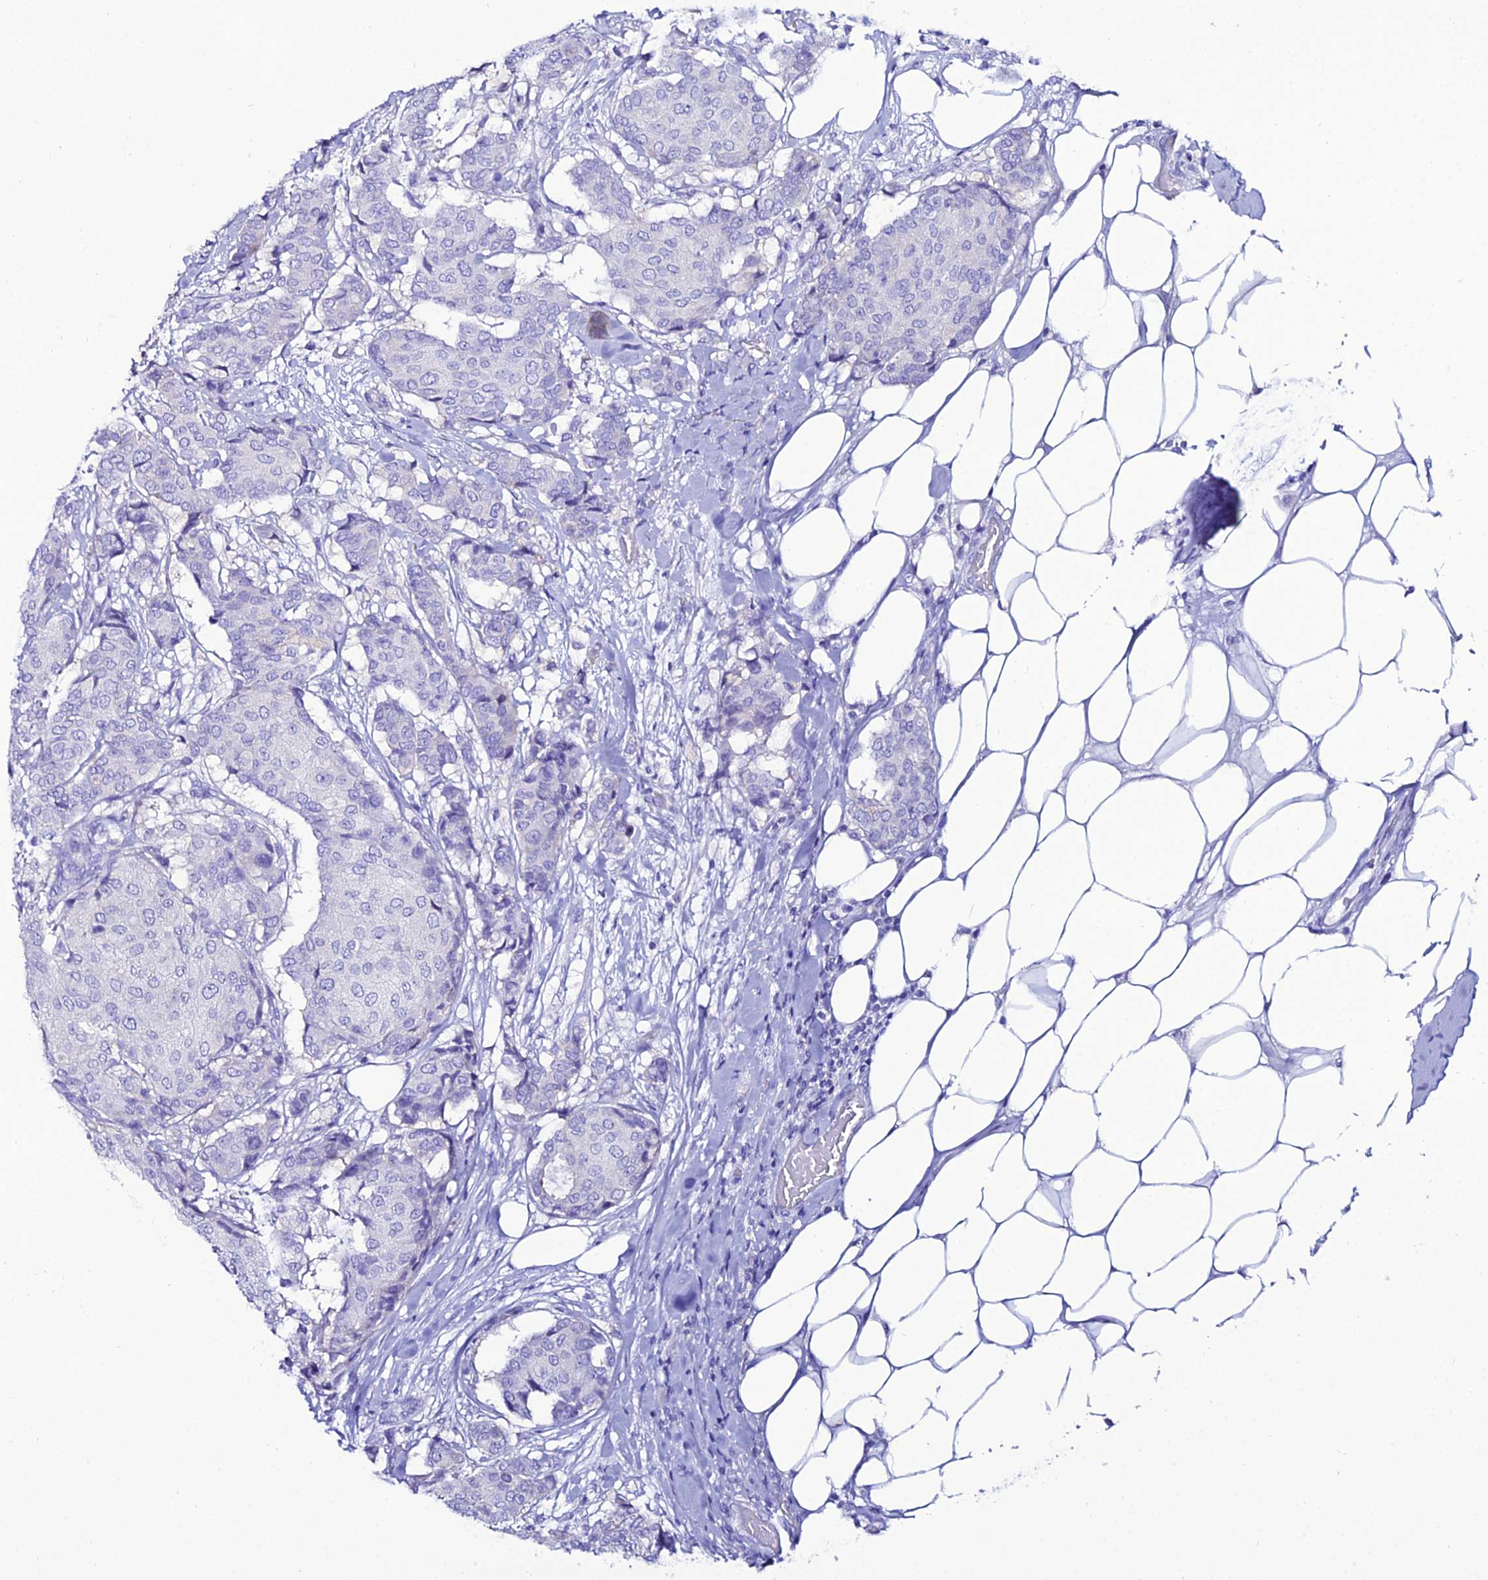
{"staining": {"intensity": "negative", "quantity": "none", "location": "none"}, "tissue": "breast cancer", "cell_type": "Tumor cells", "image_type": "cancer", "snomed": [{"axis": "morphology", "description": "Duct carcinoma"}, {"axis": "topography", "description": "Breast"}], "caption": "Immunohistochemical staining of breast invasive ductal carcinoma reveals no significant staining in tumor cells.", "gene": "OR4D5", "patient": {"sex": "female", "age": 75}}